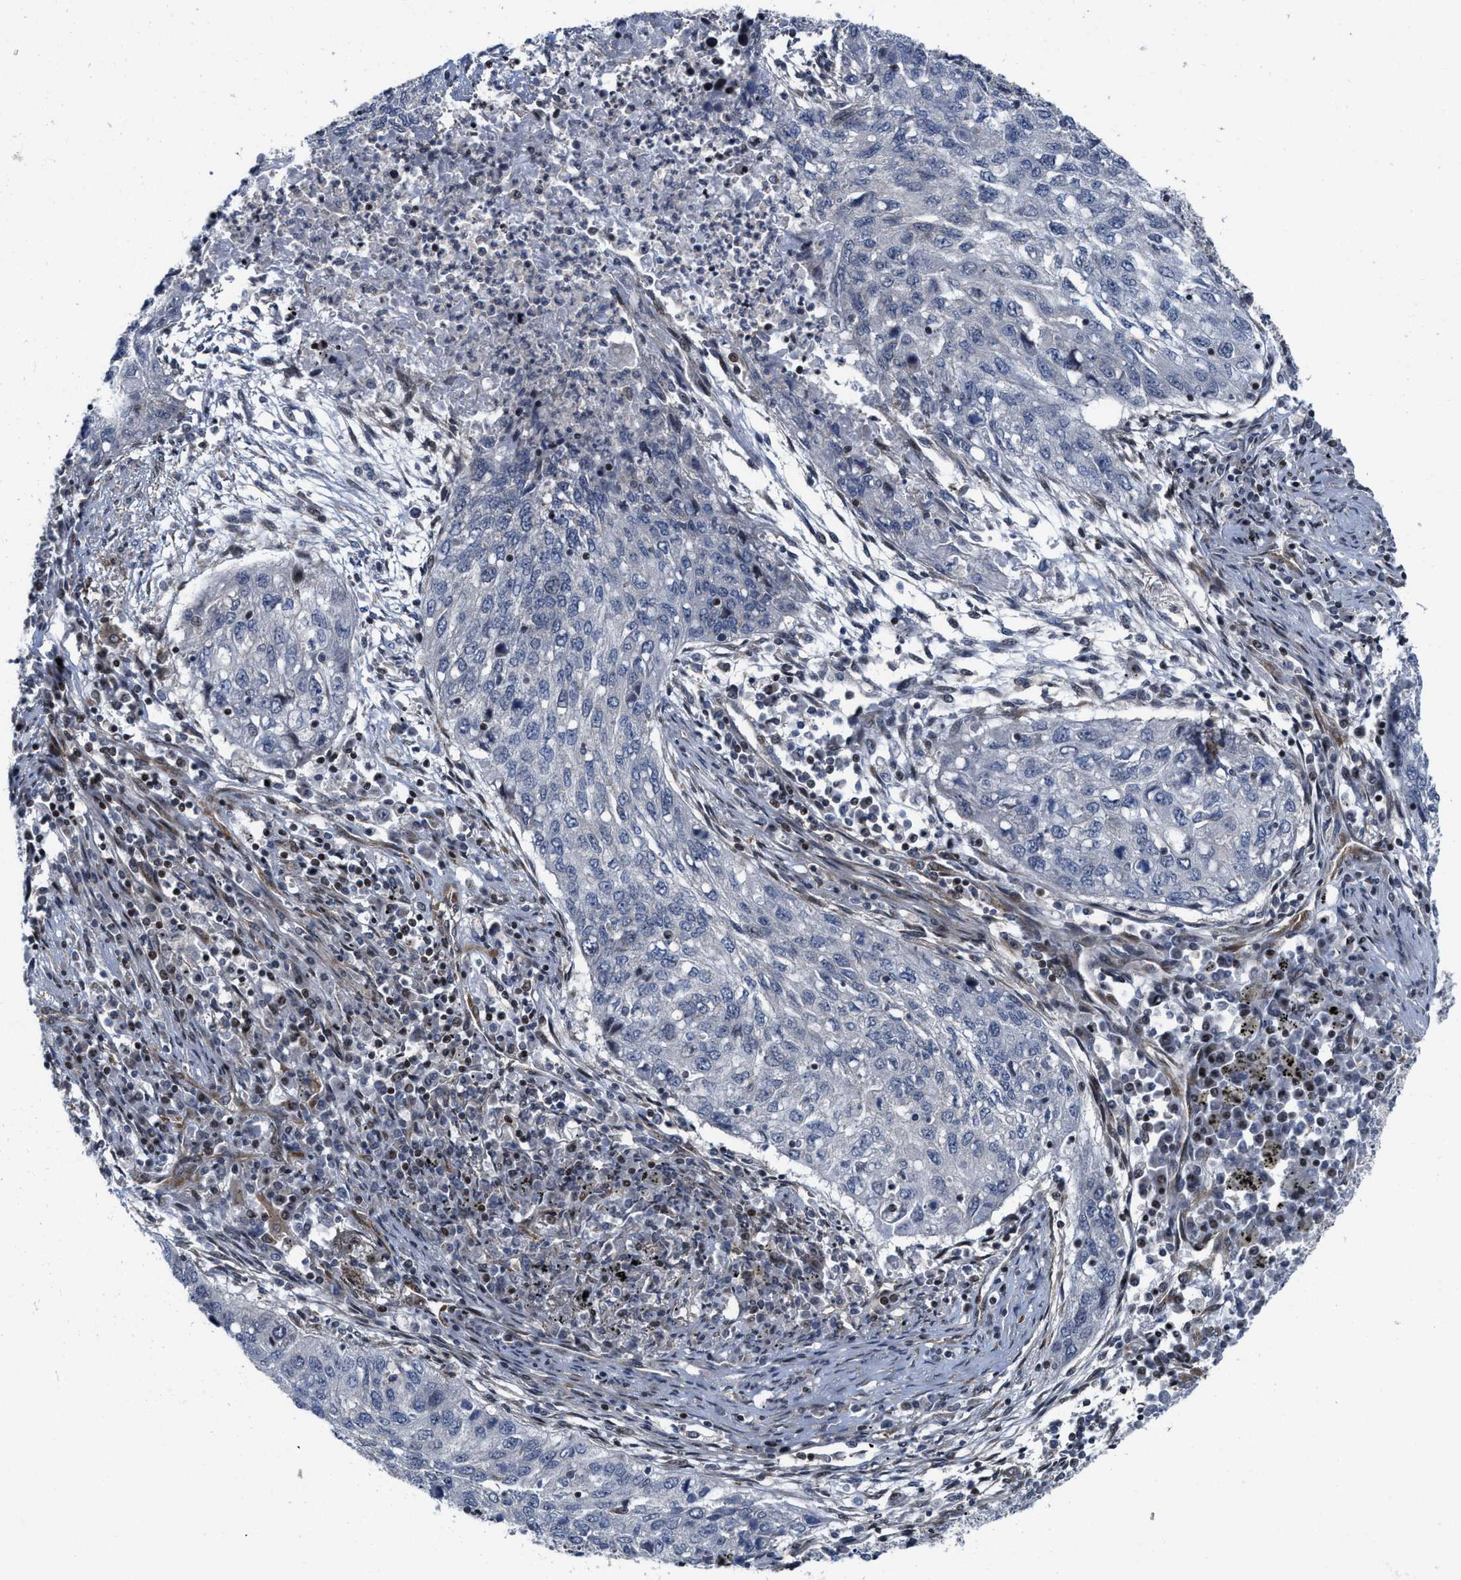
{"staining": {"intensity": "negative", "quantity": "none", "location": "none"}, "tissue": "lung cancer", "cell_type": "Tumor cells", "image_type": "cancer", "snomed": [{"axis": "morphology", "description": "Squamous cell carcinoma, NOS"}, {"axis": "topography", "description": "Lung"}], "caption": "Tumor cells show no significant expression in squamous cell carcinoma (lung). (Stains: DAB (3,3'-diaminobenzidine) immunohistochemistry (IHC) with hematoxylin counter stain, Microscopy: brightfield microscopy at high magnification).", "gene": "TGFB1I1", "patient": {"sex": "female", "age": 63}}